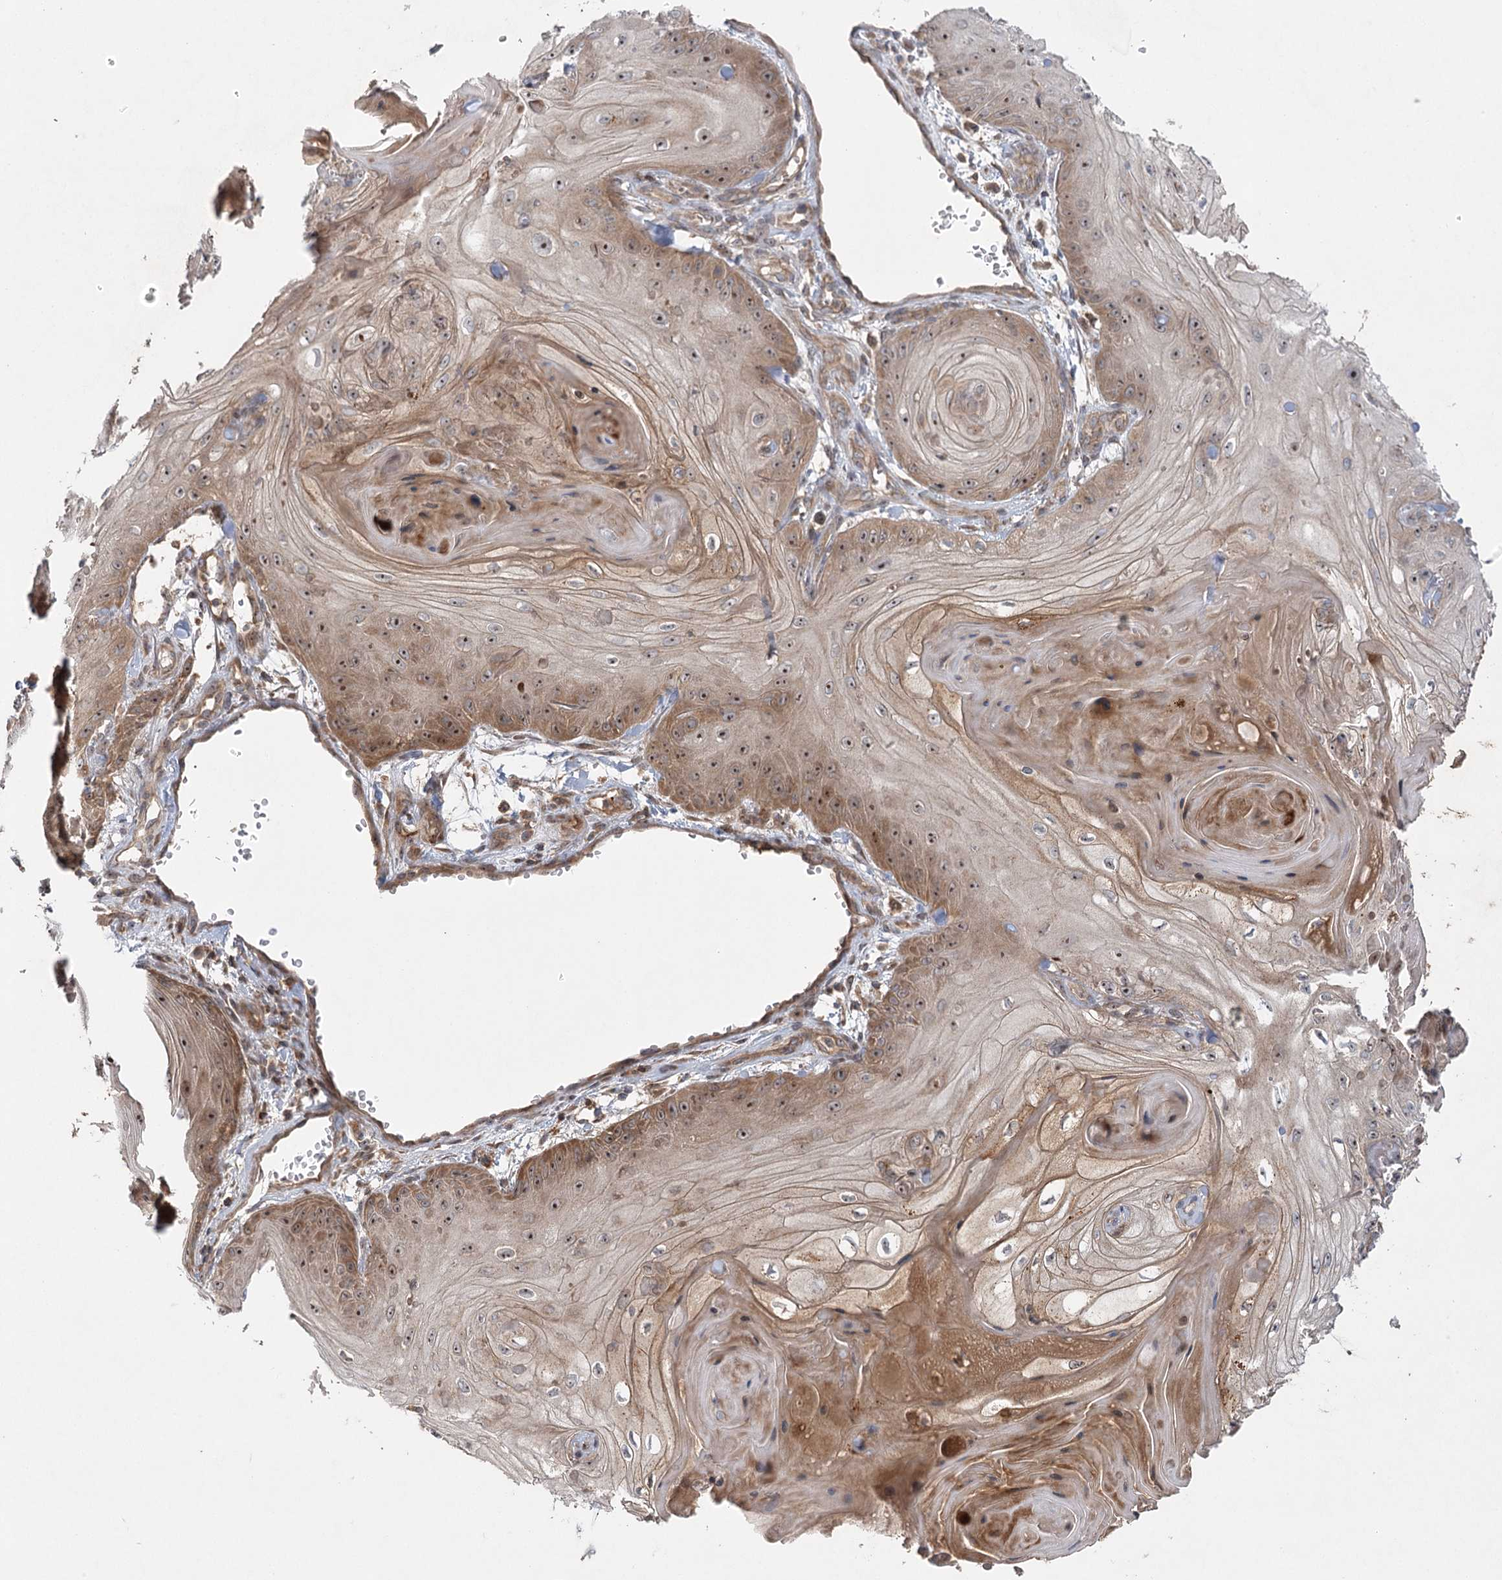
{"staining": {"intensity": "moderate", "quantity": ">75%", "location": "cytoplasmic/membranous,nuclear"}, "tissue": "skin cancer", "cell_type": "Tumor cells", "image_type": "cancer", "snomed": [{"axis": "morphology", "description": "Squamous cell carcinoma, NOS"}, {"axis": "topography", "description": "Skin"}], "caption": "Protein staining of skin squamous cell carcinoma tissue displays moderate cytoplasmic/membranous and nuclear positivity in about >75% of tumor cells.", "gene": "RAPGEF6", "patient": {"sex": "male", "age": 74}}